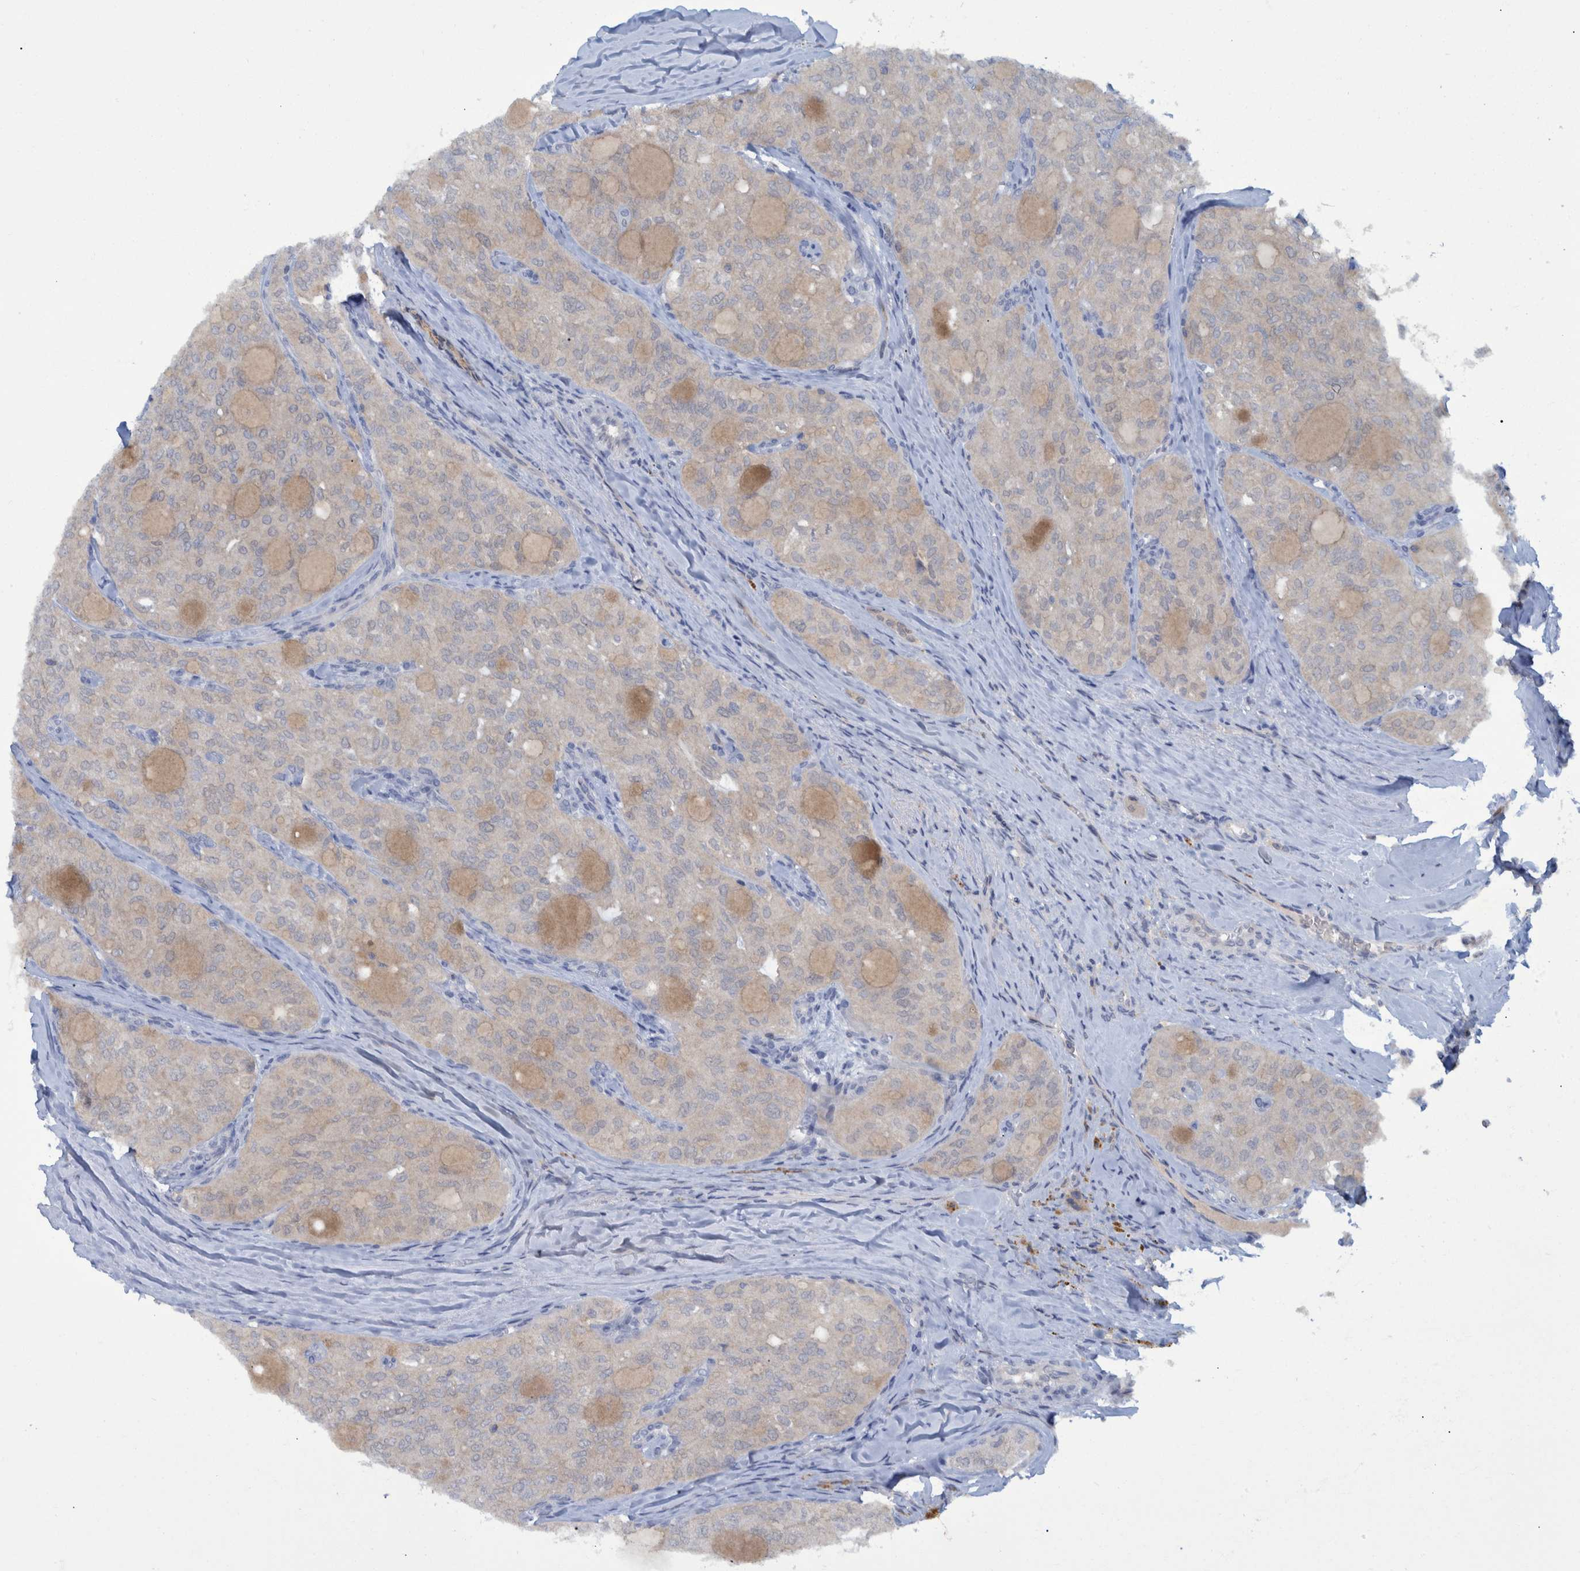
{"staining": {"intensity": "negative", "quantity": "none", "location": "none"}, "tissue": "thyroid cancer", "cell_type": "Tumor cells", "image_type": "cancer", "snomed": [{"axis": "morphology", "description": "Follicular adenoma carcinoma, NOS"}, {"axis": "topography", "description": "Thyroid gland"}], "caption": "The image reveals no significant staining in tumor cells of thyroid cancer.", "gene": "PCYT2", "patient": {"sex": "male", "age": 75}}